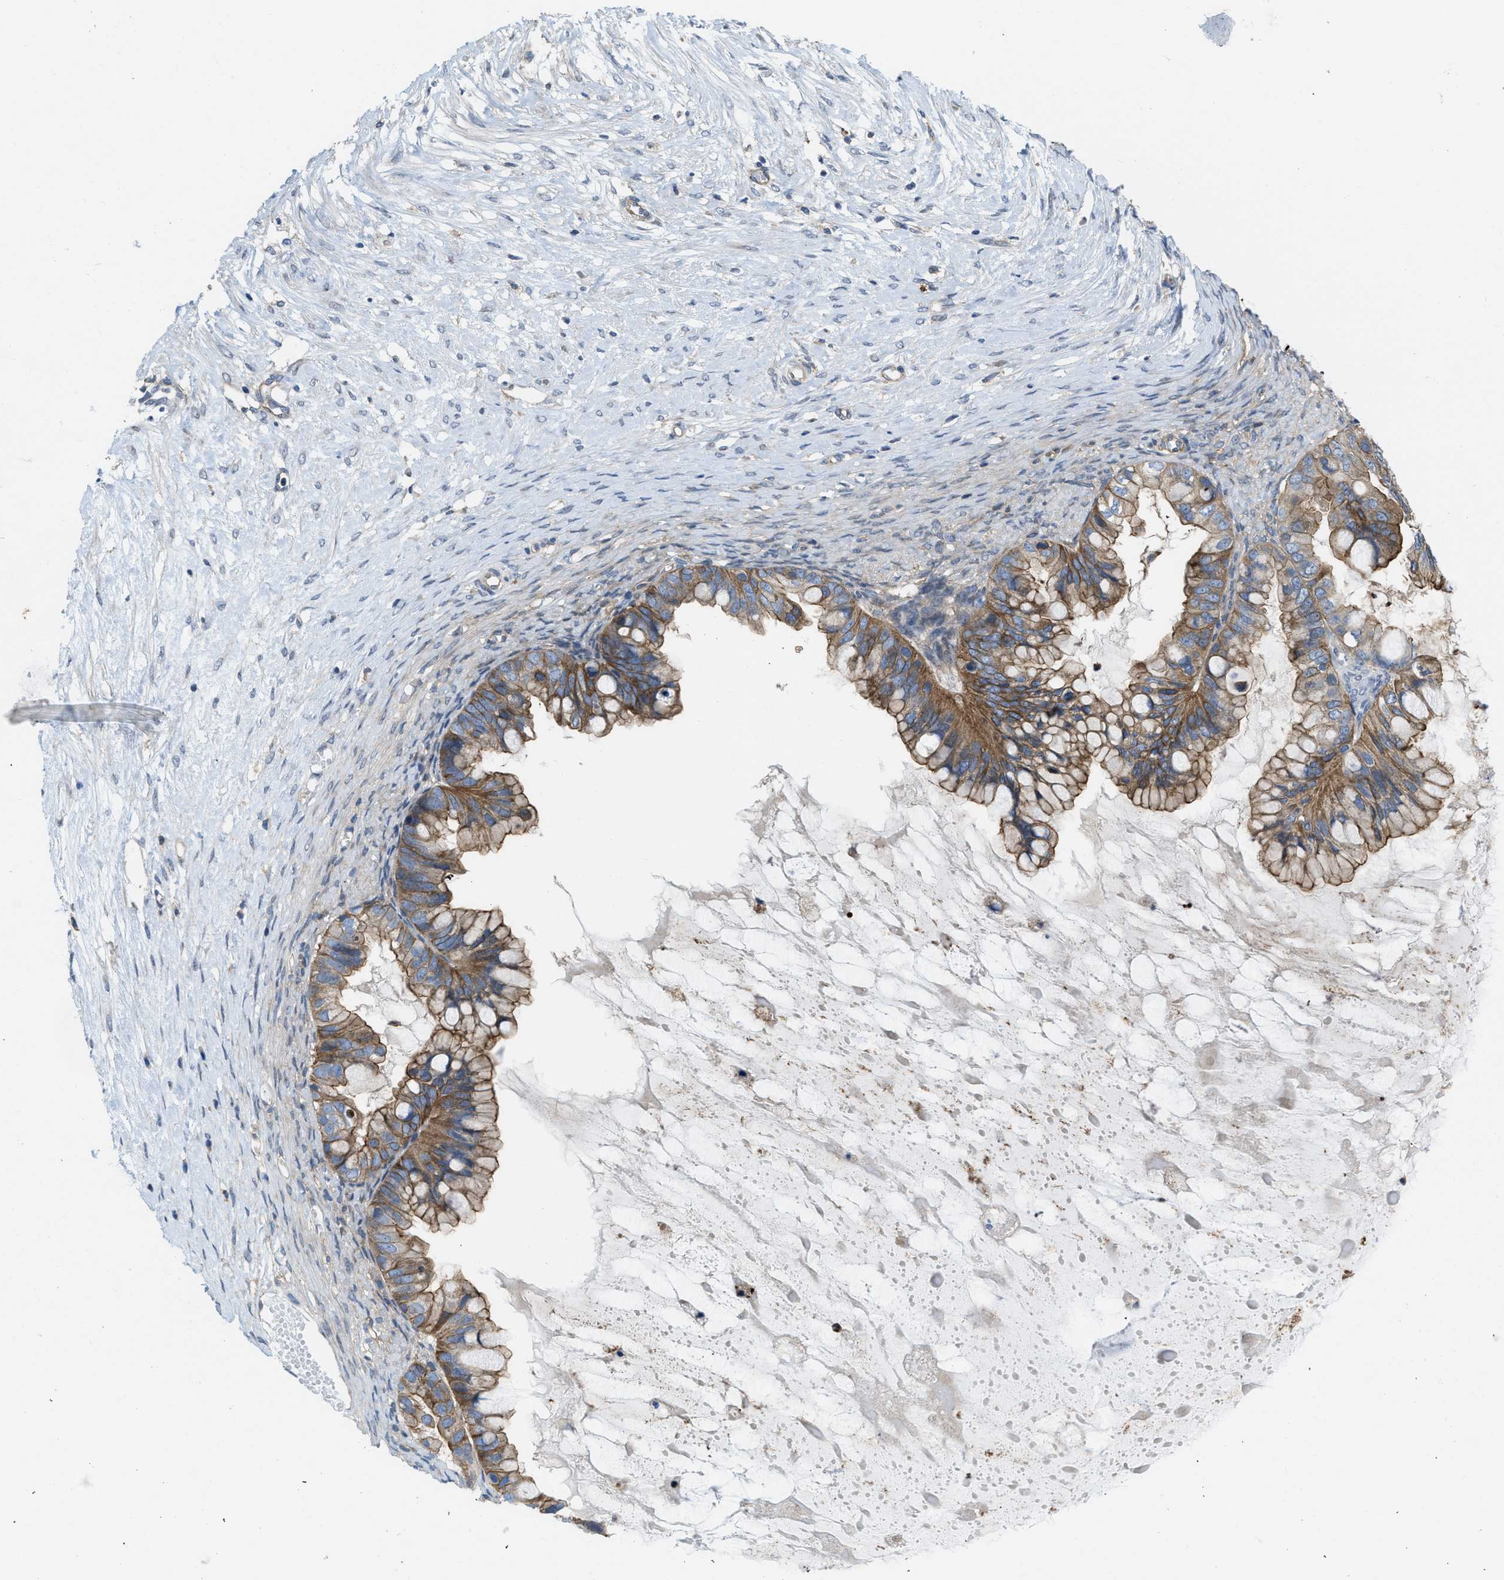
{"staining": {"intensity": "moderate", "quantity": ">75%", "location": "cytoplasmic/membranous"}, "tissue": "ovarian cancer", "cell_type": "Tumor cells", "image_type": "cancer", "snomed": [{"axis": "morphology", "description": "Cystadenocarcinoma, mucinous, NOS"}, {"axis": "topography", "description": "Ovary"}], "caption": "A brown stain labels moderate cytoplasmic/membranous staining of a protein in human ovarian cancer tumor cells.", "gene": "MYO18A", "patient": {"sex": "female", "age": 80}}